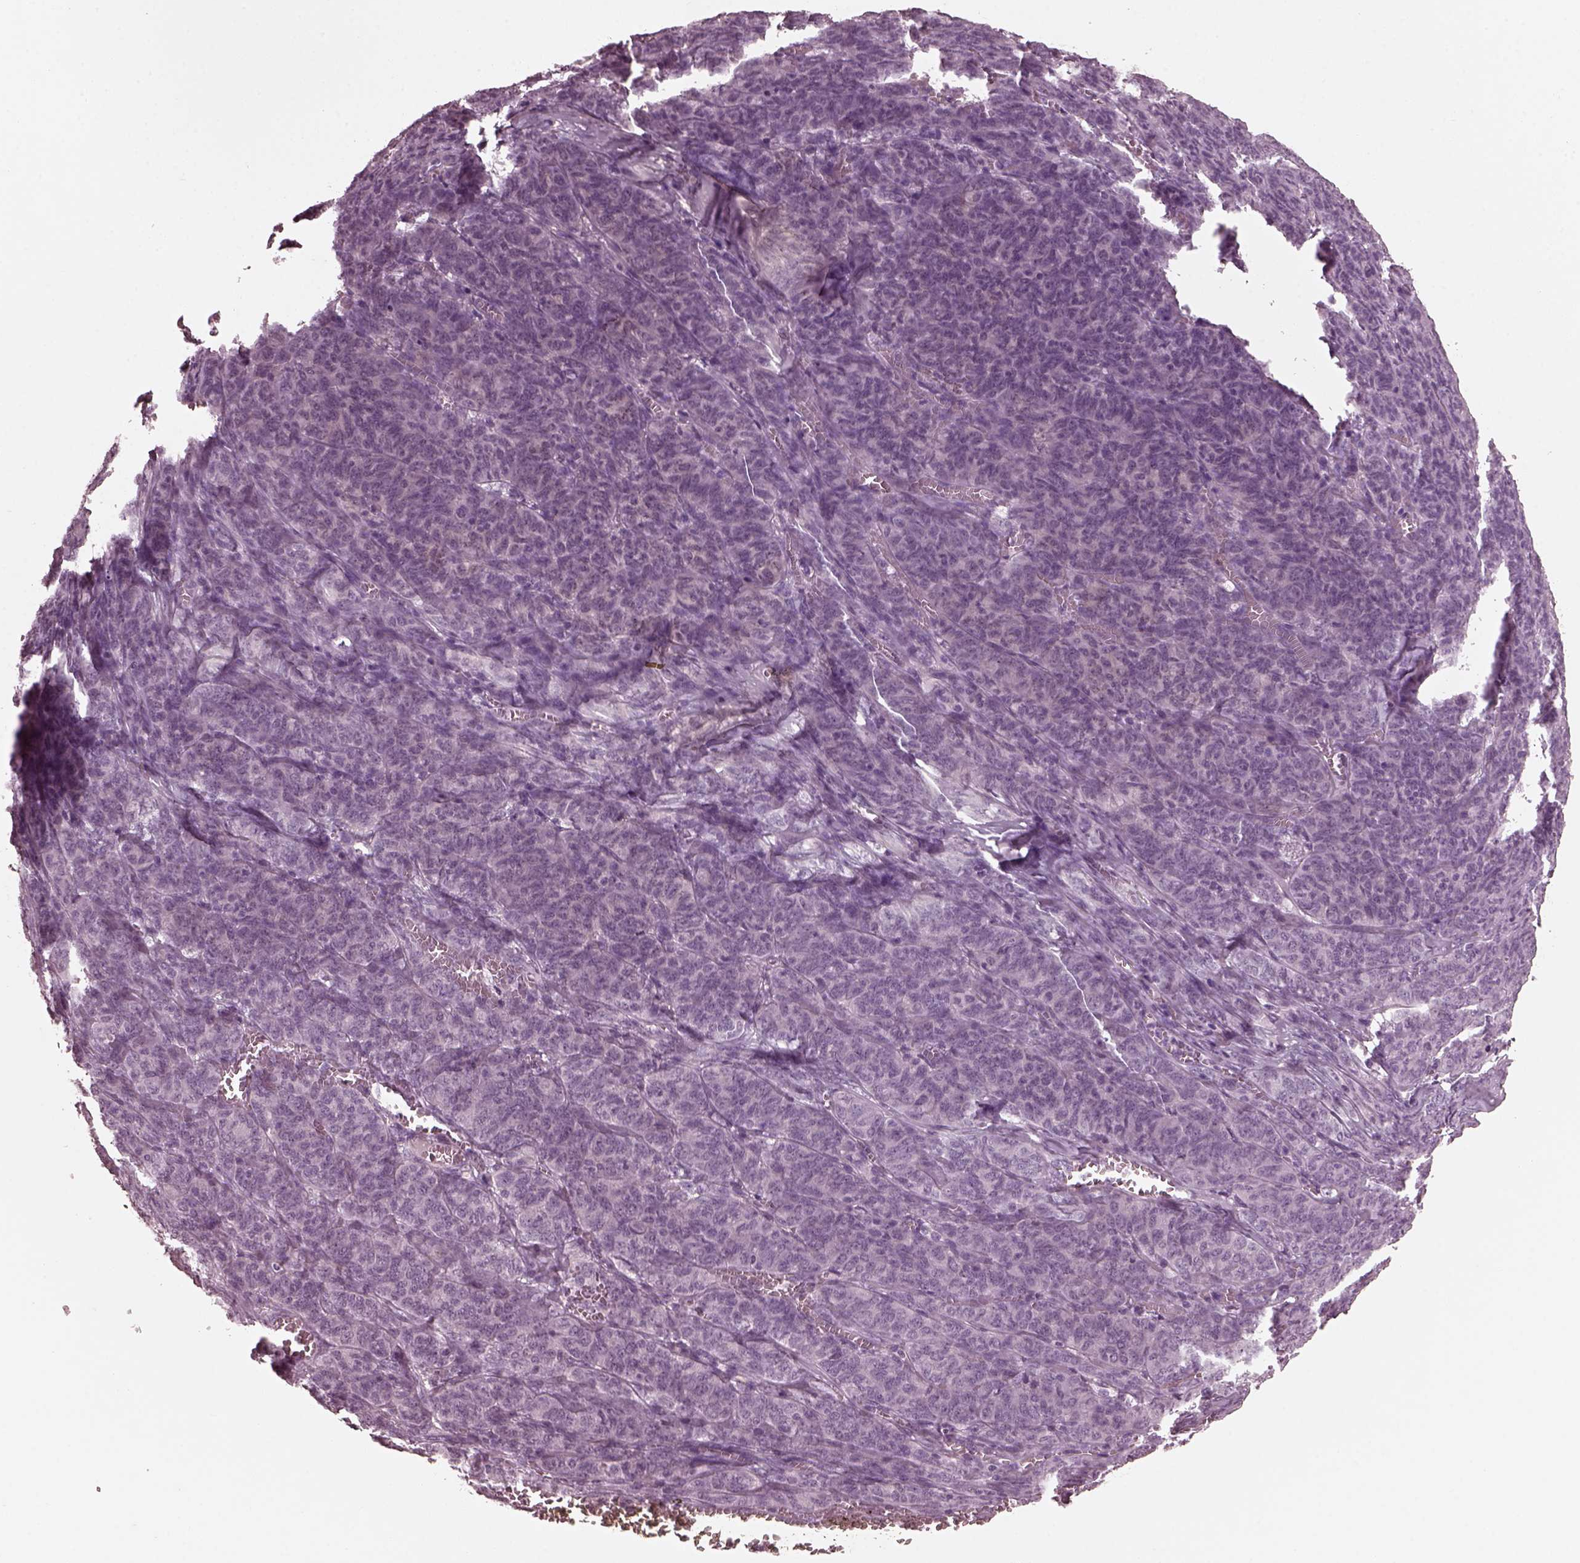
{"staining": {"intensity": "negative", "quantity": "none", "location": "none"}, "tissue": "ovarian cancer", "cell_type": "Tumor cells", "image_type": "cancer", "snomed": [{"axis": "morphology", "description": "Carcinoma, endometroid"}, {"axis": "topography", "description": "Ovary"}], "caption": "This is a image of IHC staining of endometroid carcinoma (ovarian), which shows no staining in tumor cells.", "gene": "CGA", "patient": {"sex": "female", "age": 80}}